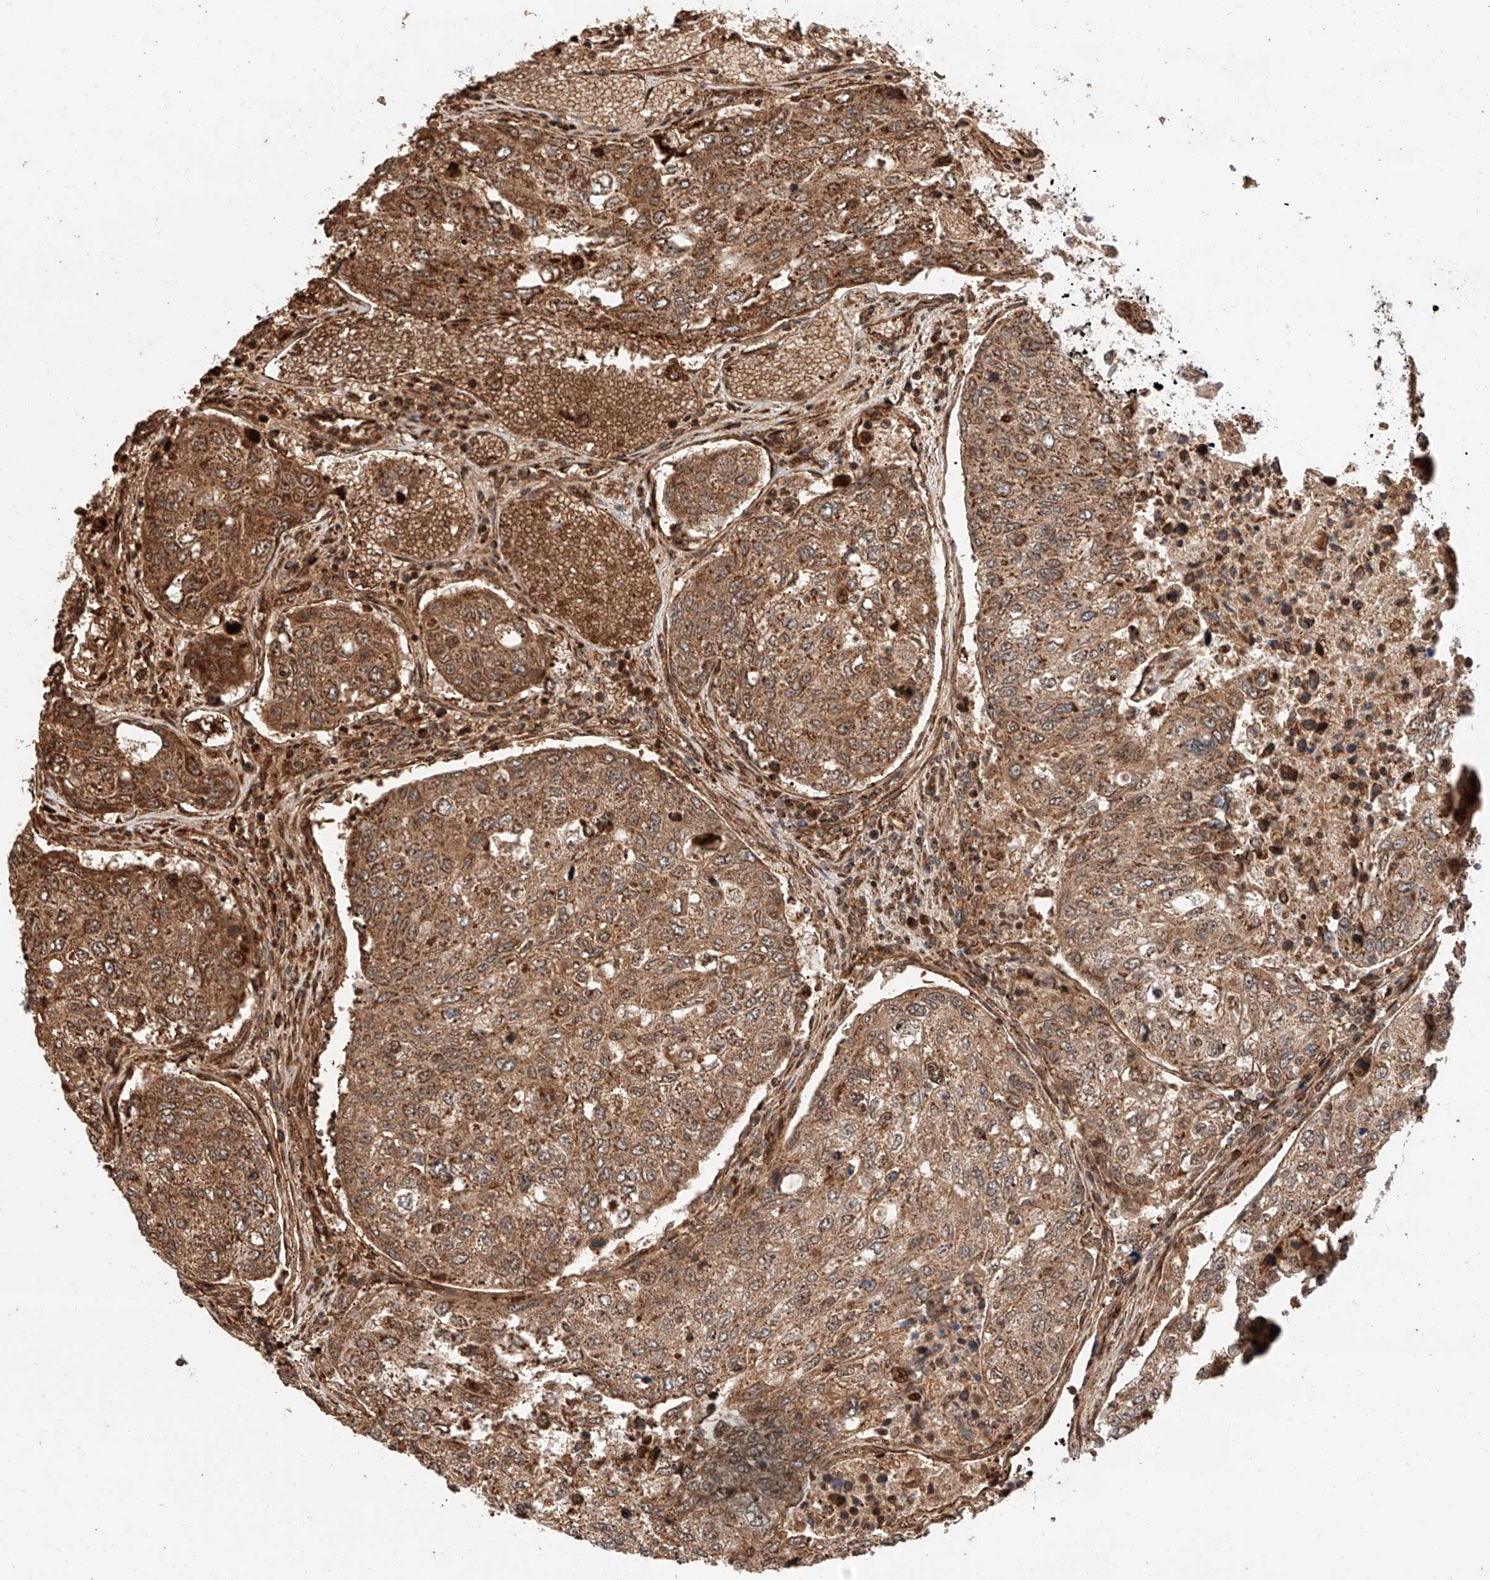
{"staining": {"intensity": "moderate", "quantity": ">75%", "location": "cytoplasmic/membranous"}, "tissue": "urothelial cancer", "cell_type": "Tumor cells", "image_type": "cancer", "snomed": [{"axis": "morphology", "description": "Urothelial carcinoma, High grade"}, {"axis": "topography", "description": "Lymph node"}, {"axis": "topography", "description": "Urinary bladder"}], "caption": "The immunohistochemical stain highlights moderate cytoplasmic/membranous positivity in tumor cells of urothelial carcinoma (high-grade) tissue.", "gene": "THTPA", "patient": {"sex": "male", "age": 51}}